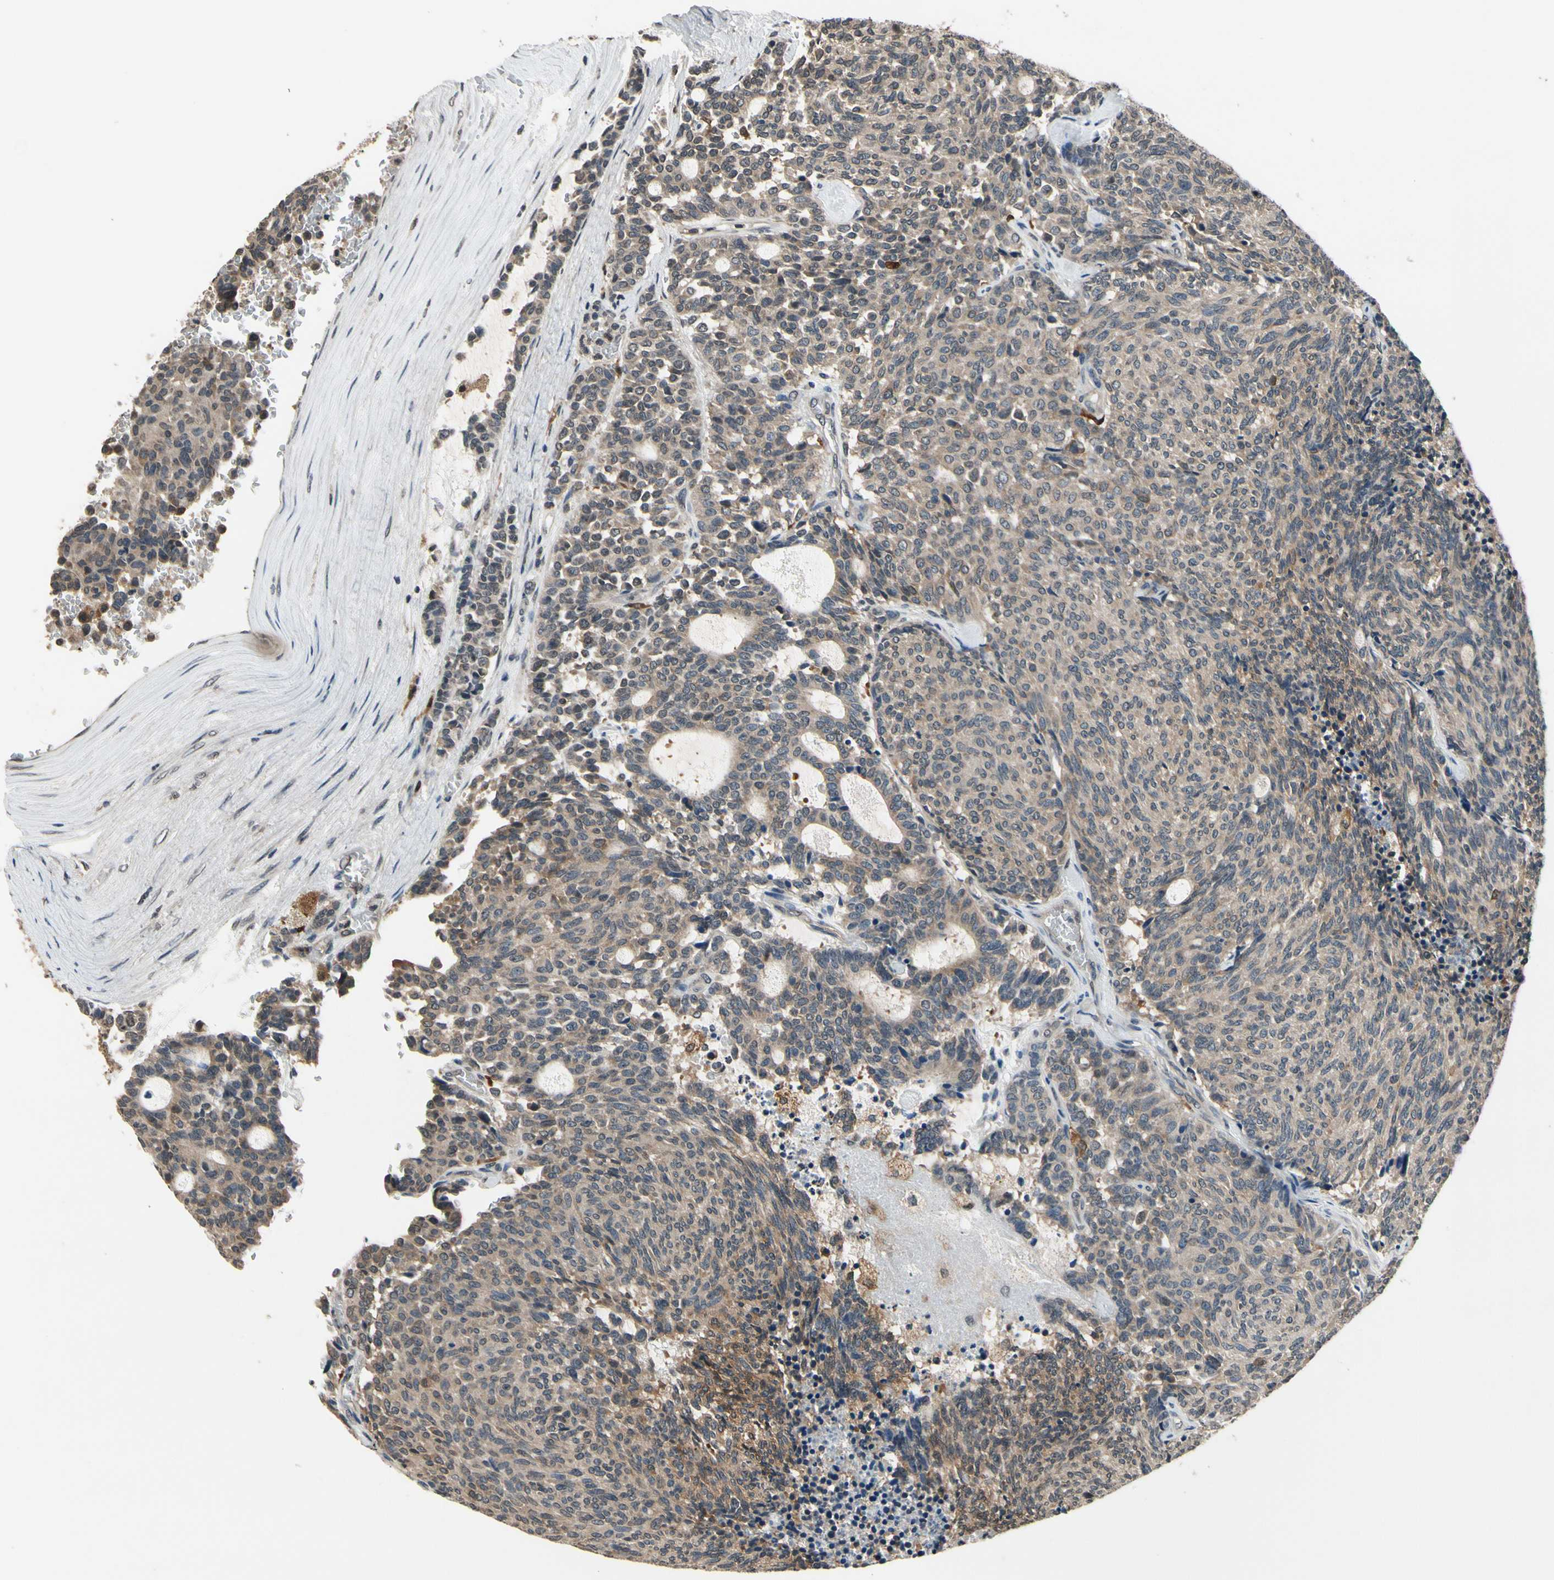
{"staining": {"intensity": "weak", "quantity": ">75%", "location": "cytoplasmic/membranous"}, "tissue": "carcinoid", "cell_type": "Tumor cells", "image_type": "cancer", "snomed": [{"axis": "morphology", "description": "Carcinoid, malignant, NOS"}, {"axis": "topography", "description": "Pancreas"}], "caption": "Carcinoid tissue demonstrates weak cytoplasmic/membranous expression in about >75% of tumor cells, visualized by immunohistochemistry. The staining is performed using DAB (3,3'-diaminobenzidine) brown chromogen to label protein expression. The nuclei are counter-stained blue using hematoxylin.", "gene": "GCLC", "patient": {"sex": "female", "age": 54}}